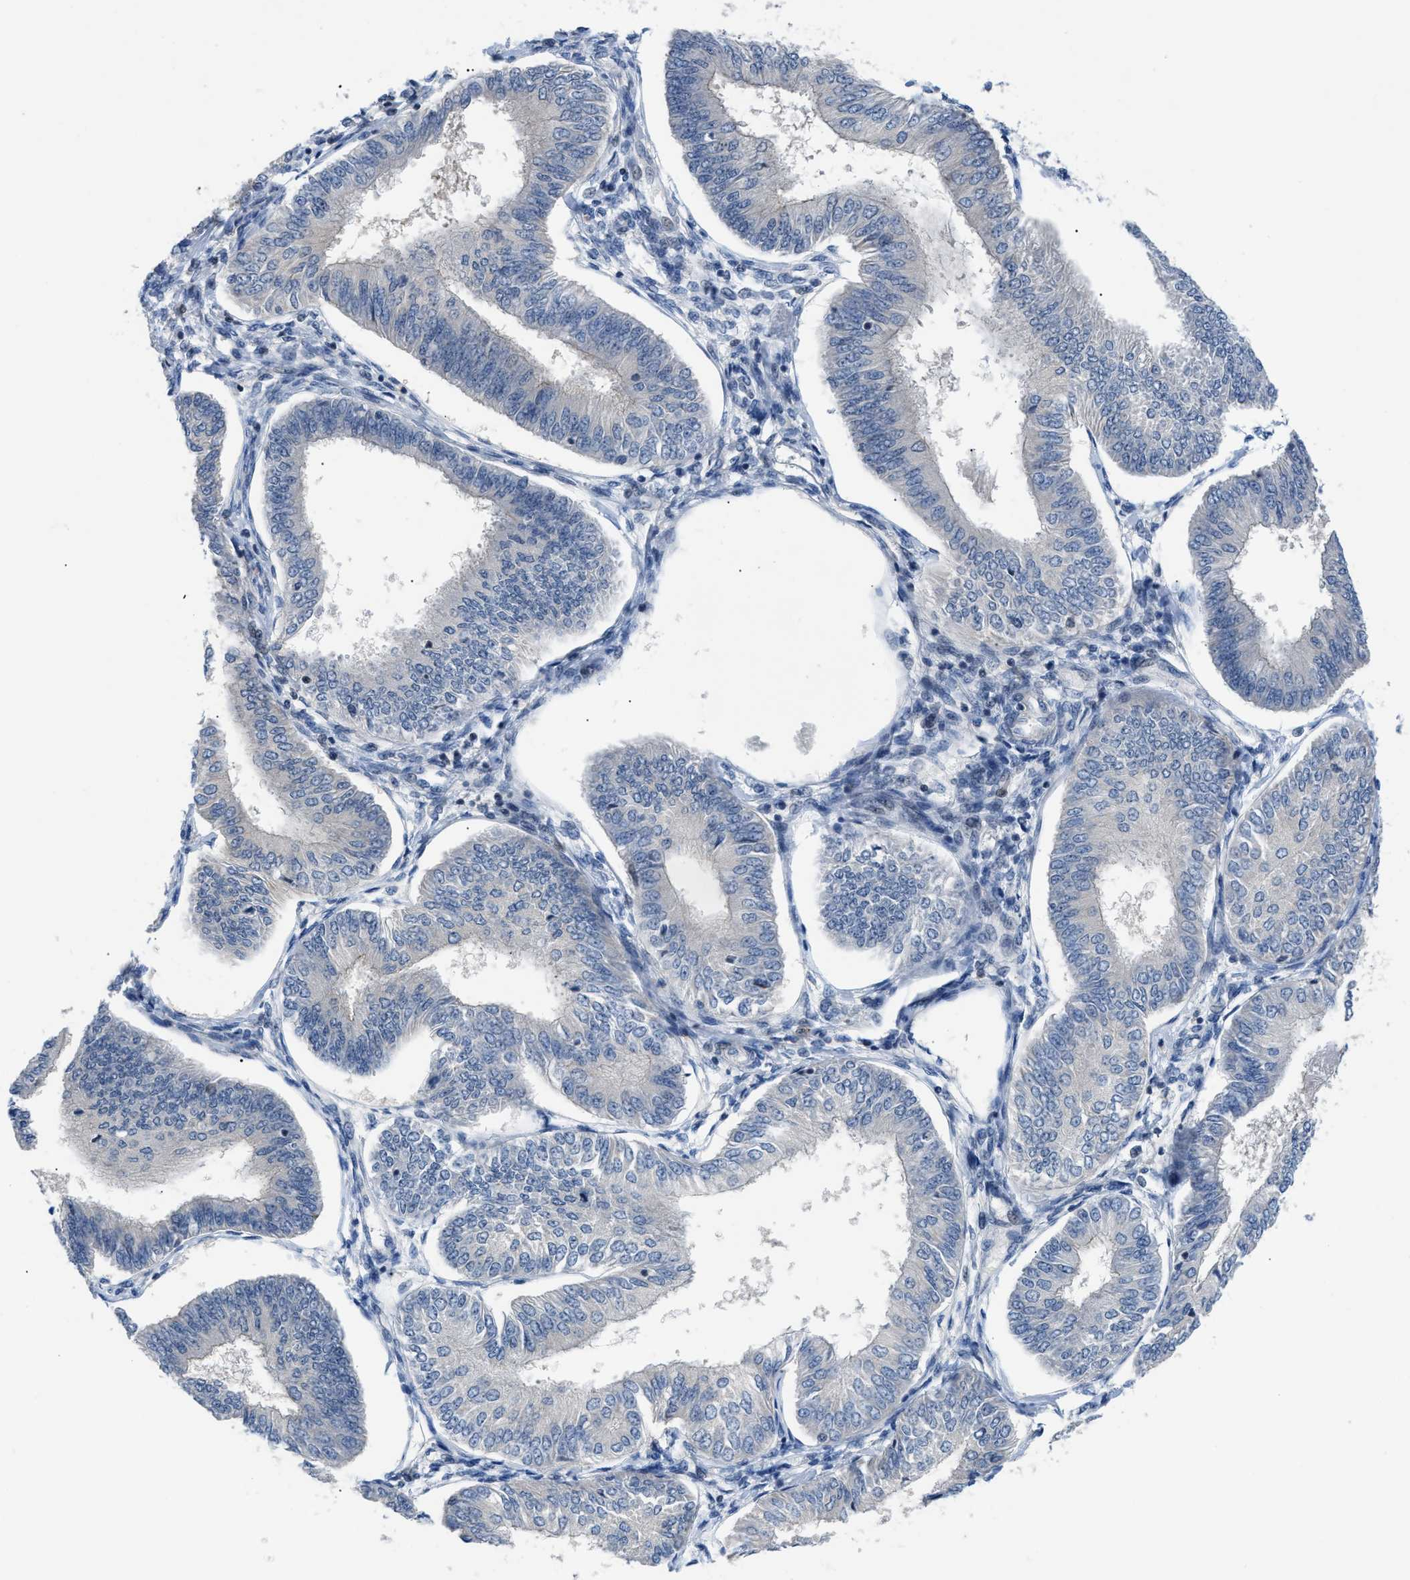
{"staining": {"intensity": "negative", "quantity": "none", "location": "none"}, "tissue": "endometrial cancer", "cell_type": "Tumor cells", "image_type": "cancer", "snomed": [{"axis": "morphology", "description": "Adenocarcinoma, NOS"}, {"axis": "topography", "description": "Endometrium"}], "caption": "An image of endometrial adenocarcinoma stained for a protein shows no brown staining in tumor cells.", "gene": "FDCSP", "patient": {"sex": "female", "age": 58}}